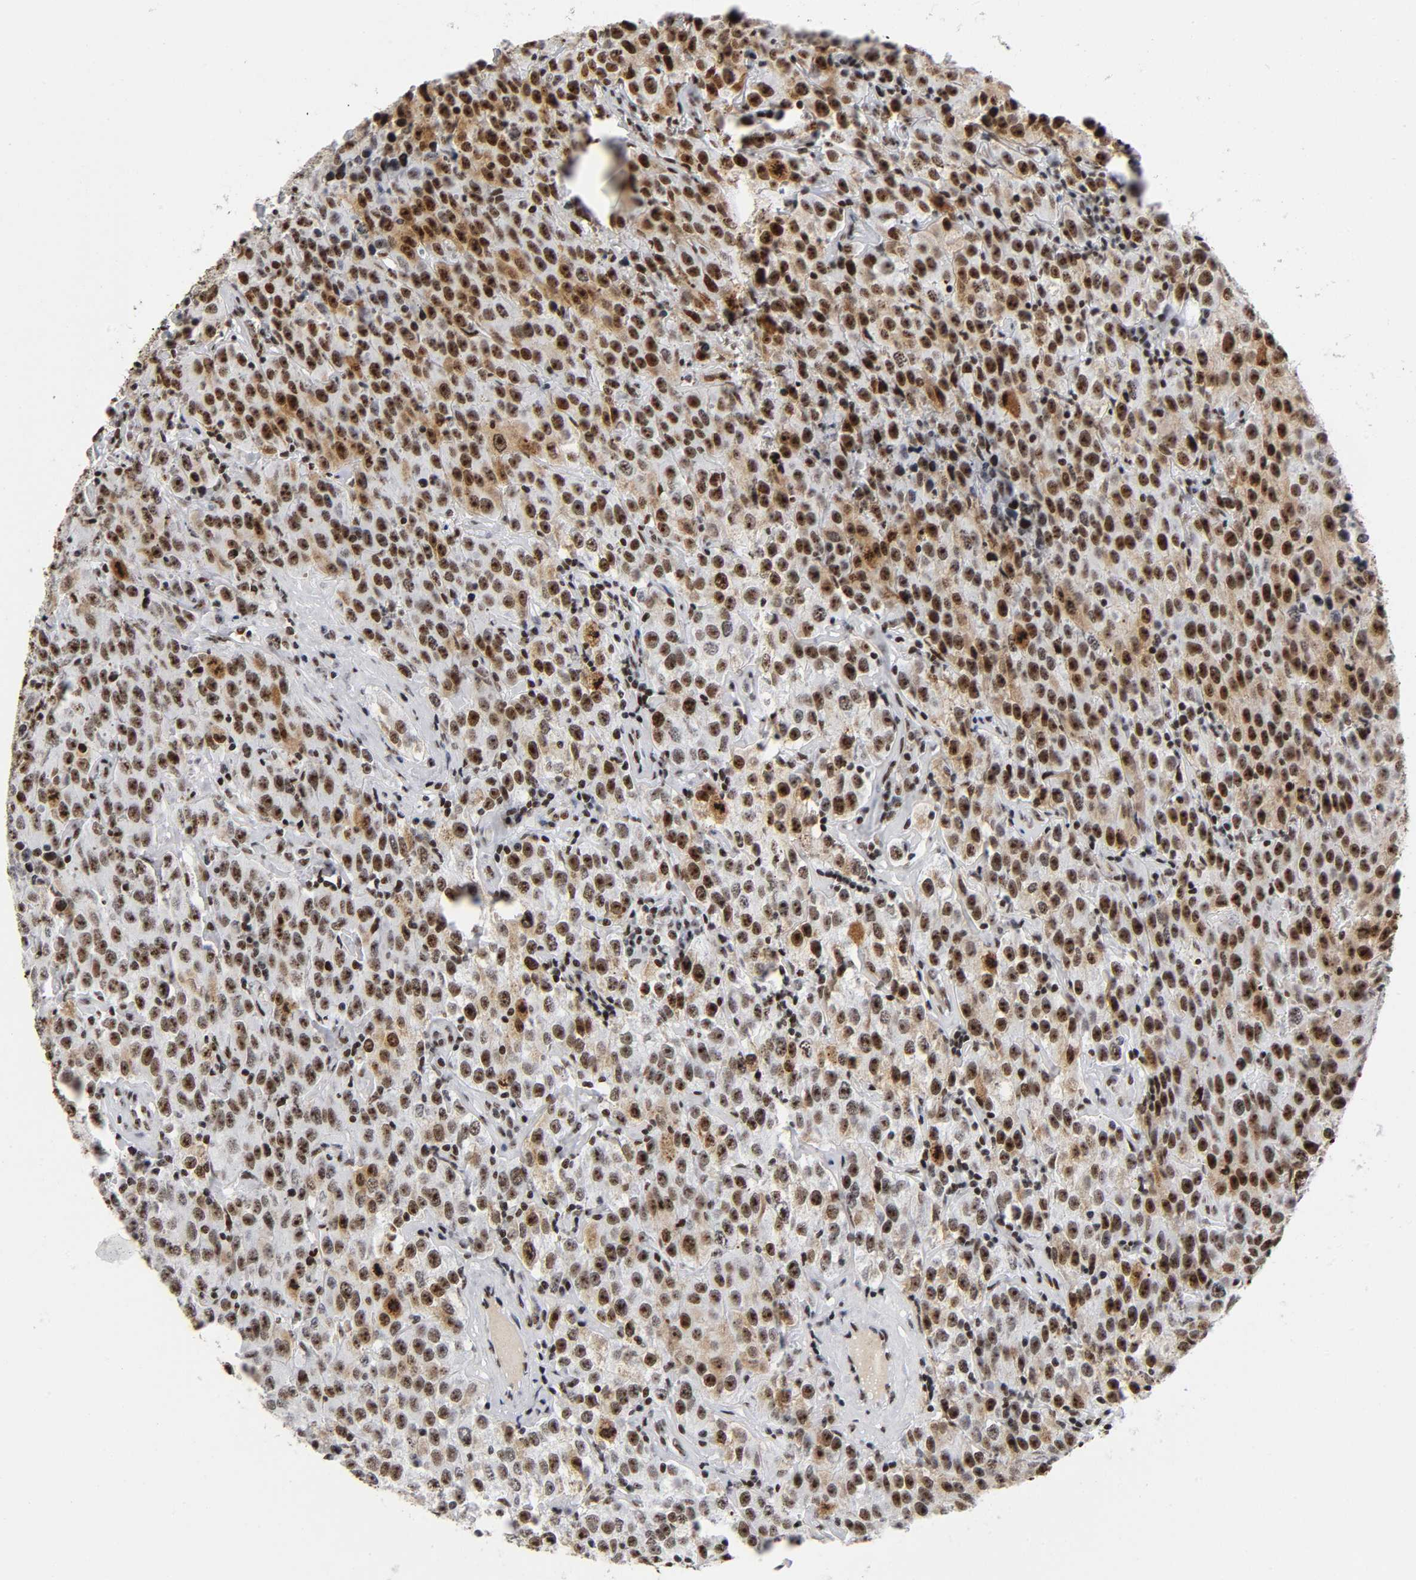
{"staining": {"intensity": "strong", "quantity": ">75%", "location": "nuclear"}, "tissue": "testis cancer", "cell_type": "Tumor cells", "image_type": "cancer", "snomed": [{"axis": "morphology", "description": "Seminoma, NOS"}, {"axis": "topography", "description": "Testis"}], "caption": "Protein expression analysis of human testis seminoma reveals strong nuclear staining in about >75% of tumor cells. Using DAB (3,3'-diaminobenzidine) (brown) and hematoxylin (blue) stains, captured at high magnification using brightfield microscopy.", "gene": "UBTF", "patient": {"sex": "male", "age": 52}}